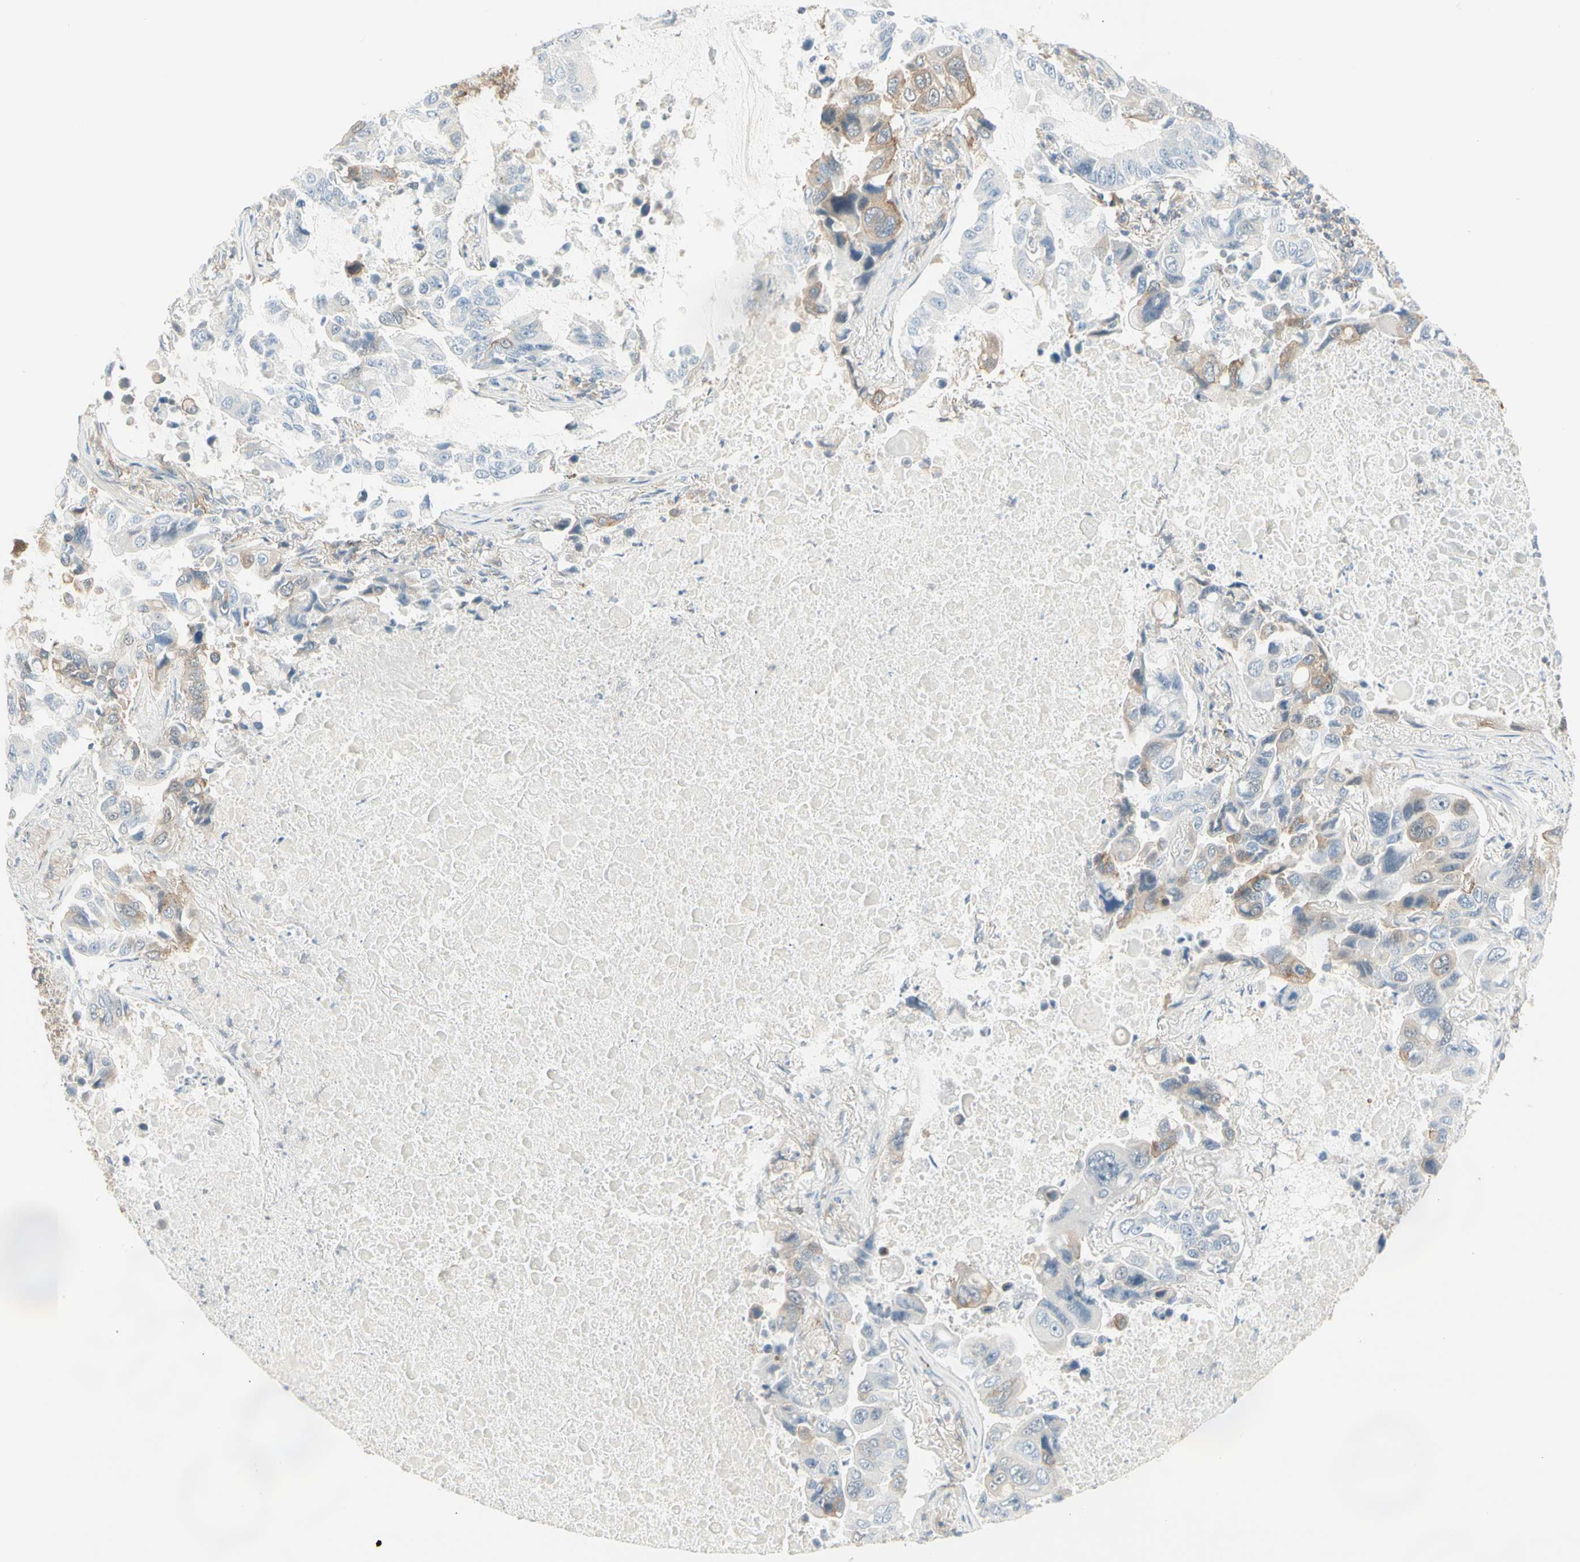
{"staining": {"intensity": "moderate", "quantity": "<25%", "location": "cytoplasmic/membranous"}, "tissue": "lung cancer", "cell_type": "Tumor cells", "image_type": "cancer", "snomed": [{"axis": "morphology", "description": "Adenocarcinoma, NOS"}, {"axis": "topography", "description": "Lung"}], "caption": "Immunohistochemical staining of lung cancer (adenocarcinoma) exhibits low levels of moderate cytoplasmic/membranous expression in approximately <25% of tumor cells.", "gene": "AGFG1", "patient": {"sex": "male", "age": 64}}